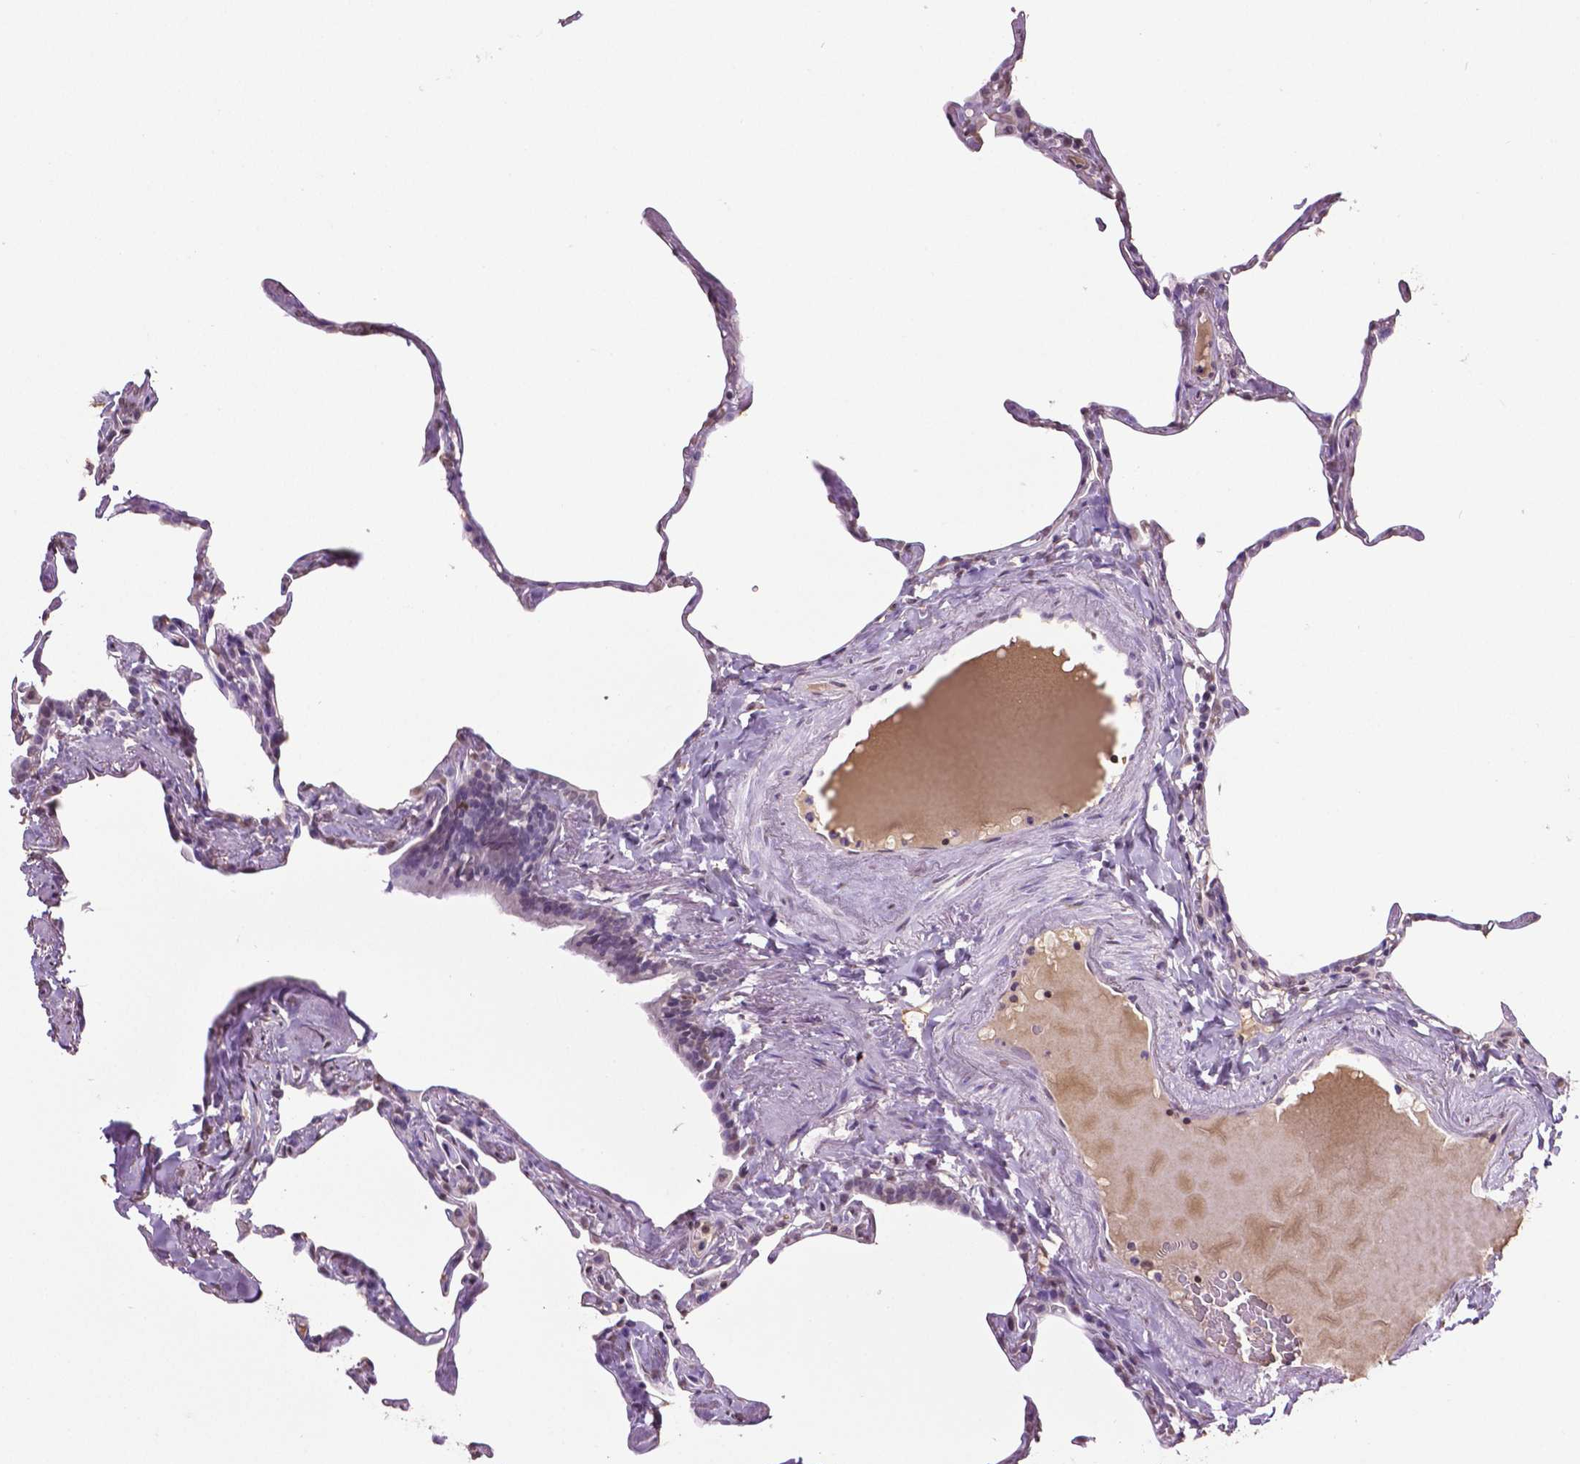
{"staining": {"intensity": "negative", "quantity": "none", "location": "none"}, "tissue": "lung", "cell_type": "Alveolar cells", "image_type": "normal", "snomed": [{"axis": "morphology", "description": "Normal tissue, NOS"}, {"axis": "topography", "description": "Lung"}], "caption": "This photomicrograph is of normal lung stained with immunohistochemistry (IHC) to label a protein in brown with the nuclei are counter-stained blue. There is no positivity in alveolar cells.", "gene": "RUNX3", "patient": {"sex": "male", "age": 65}}